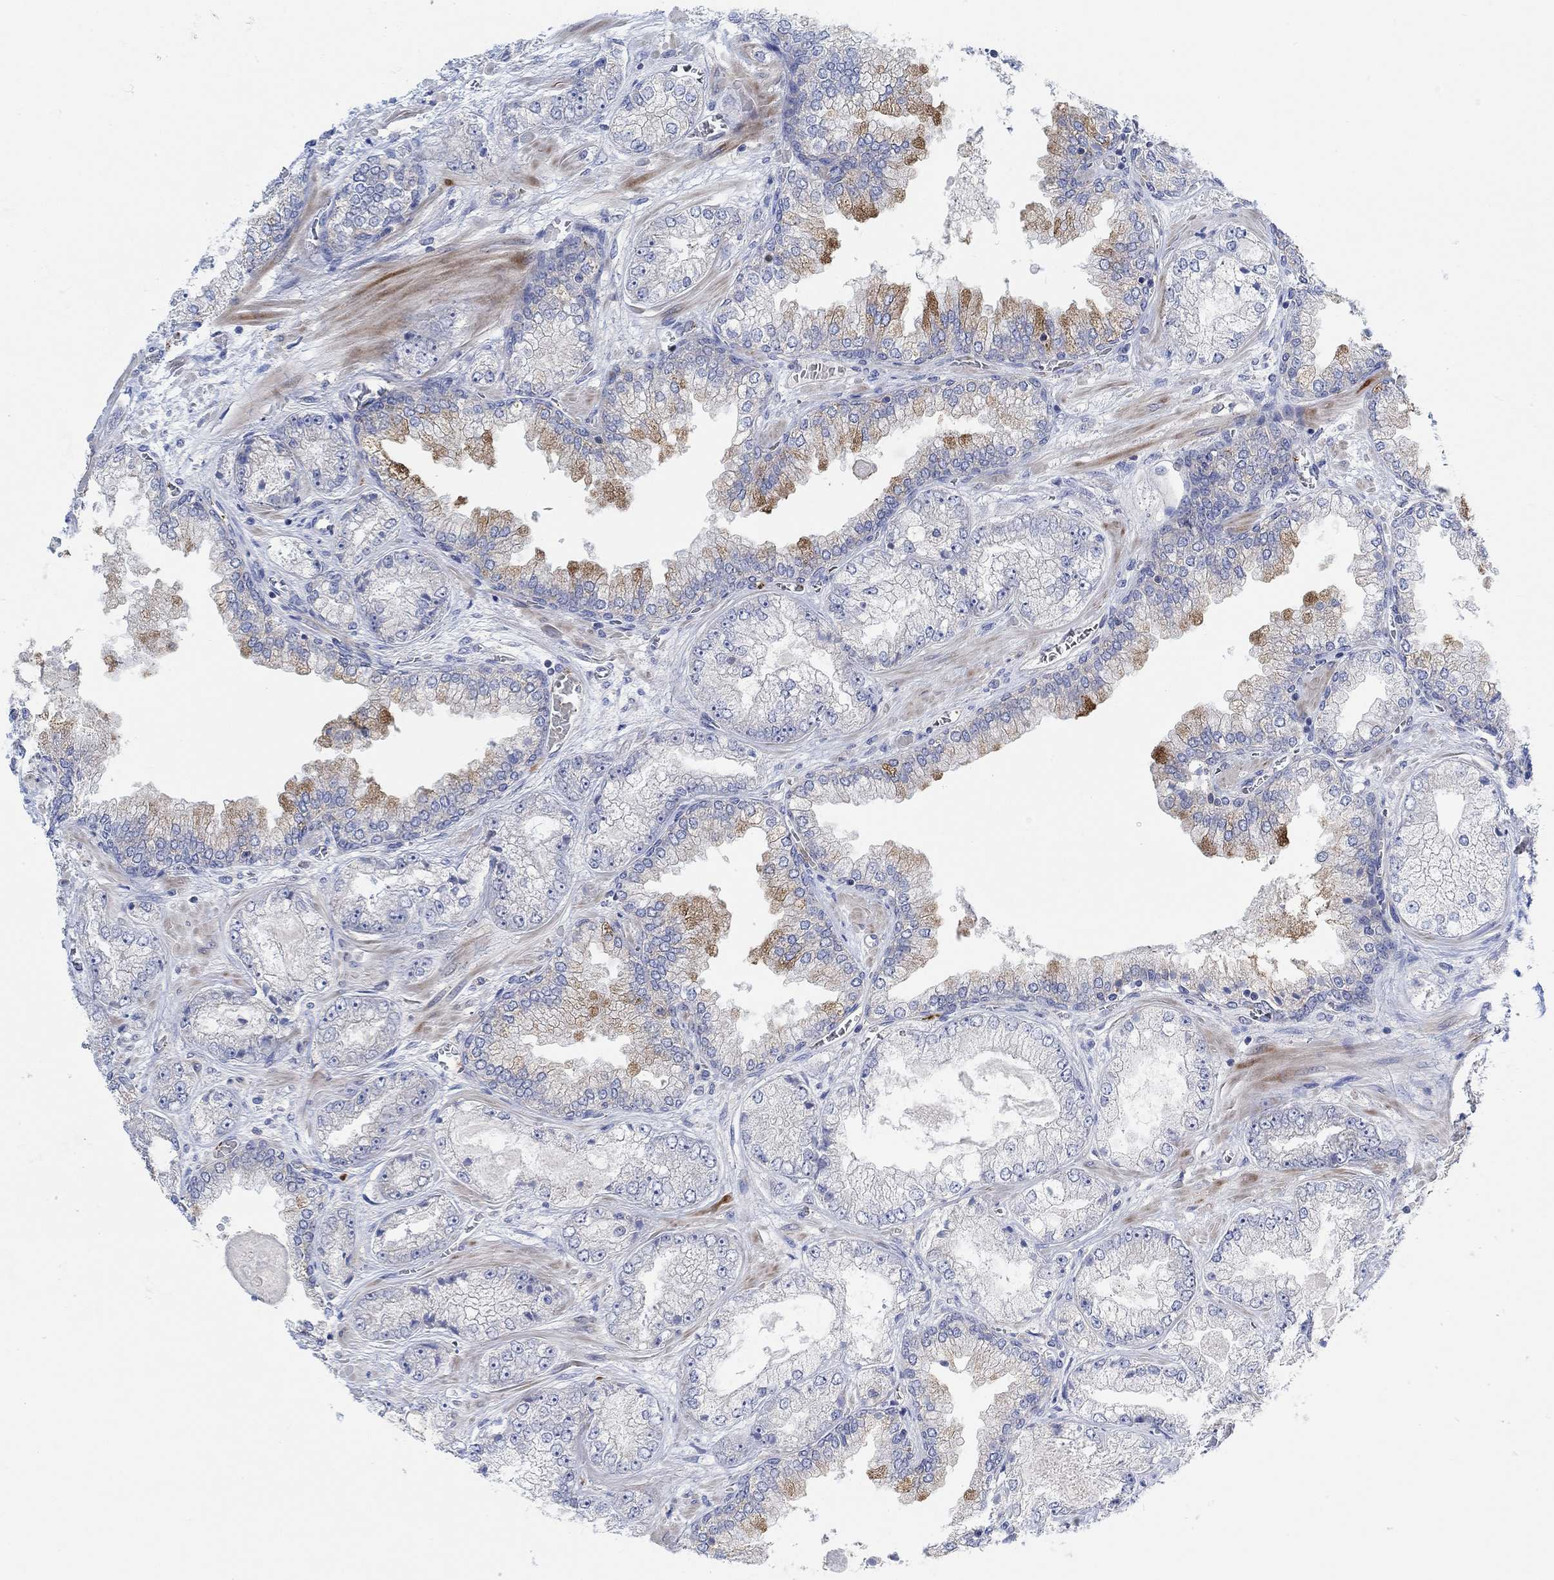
{"staining": {"intensity": "strong", "quantity": "<25%", "location": "cytoplasmic/membranous"}, "tissue": "prostate cancer", "cell_type": "Tumor cells", "image_type": "cancer", "snomed": [{"axis": "morphology", "description": "Adenocarcinoma, Low grade"}, {"axis": "topography", "description": "Prostate"}], "caption": "Immunohistochemical staining of human low-grade adenocarcinoma (prostate) displays medium levels of strong cytoplasmic/membranous expression in about <25% of tumor cells.", "gene": "PMFBP1", "patient": {"sex": "male", "age": 57}}